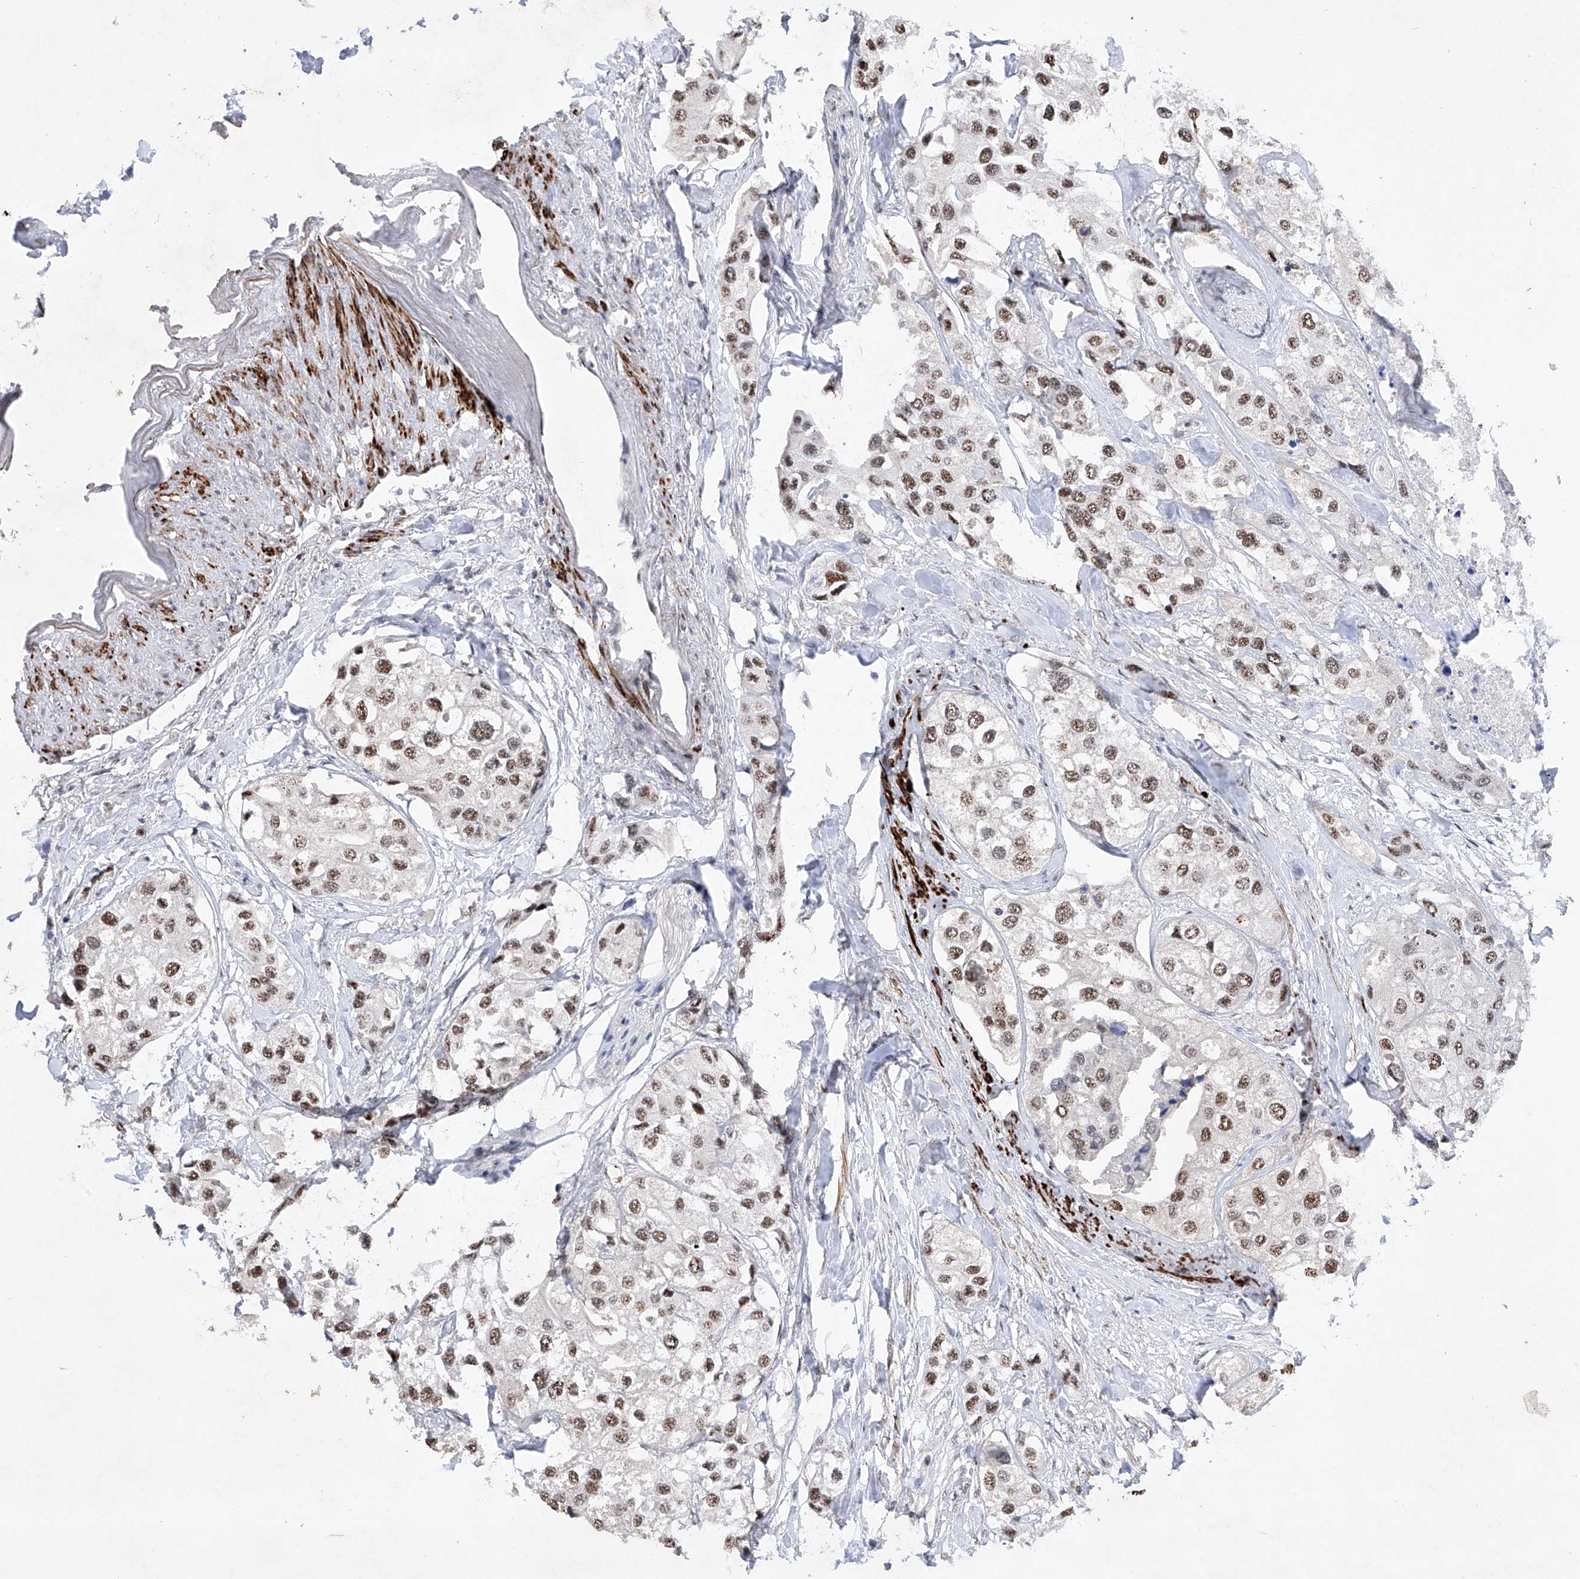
{"staining": {"intensity": "moderate", "quantity": ">75%", "location": "nuclear"}, "tissue": "urothelial cancer", "cell_type": "Tumor cells", "image_type": "cancer", "snomed": [{"axis": "morphology", "description": "Urothelial carcinoma, High grade"}, {"axis": "topography", "description": "Urinary bladder"}], "caption": "Immunohistochemistry micrograph of human urothelial cancer stained for a protein (brown), which exhibits medium levels of moderate nuclear staining in about >75% of tumor cells.", "gene": "NFATC4", "patient": {"sex": "male", "age": 64}}